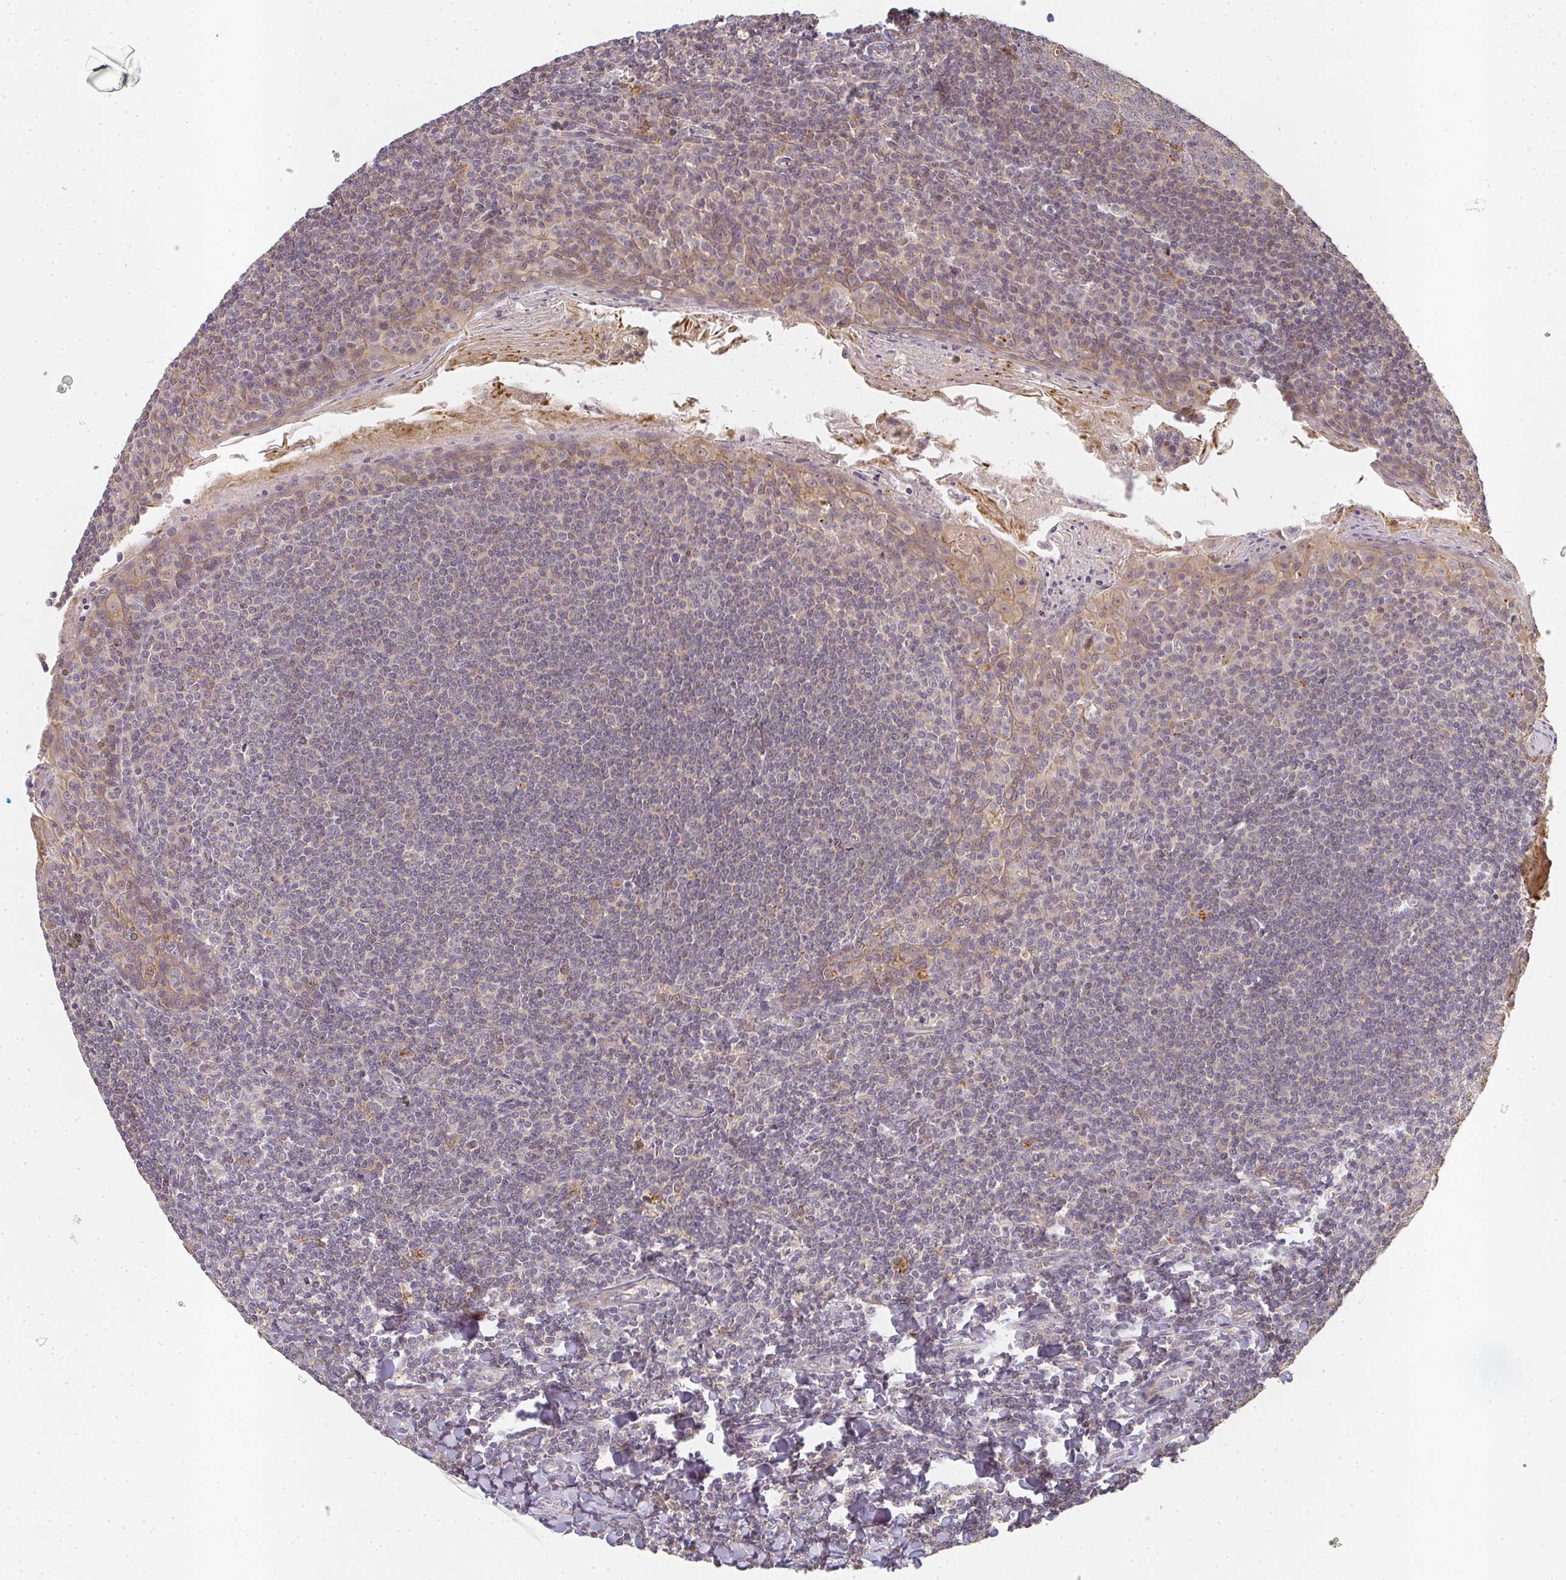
{"staining": {"intensity": "negative", "quantity": "none", "location": "none"}, "tissue": "tonsil", "cell_type": "Germinal center cells", "image_type": "normal", "snomed": [{"axis": "morphology", "description": "Normal tissue, NOS"}, {"axis": "topography", "description": "Tonsil"}], "caption": "Immunohistochemistry (IHC) micrograph of benign human tonsil stained for a protein (brown), which reveals no expression in germinal center cells.", "gene": "SLC35B3", "patient": {"sex": "male", "age": 27}}